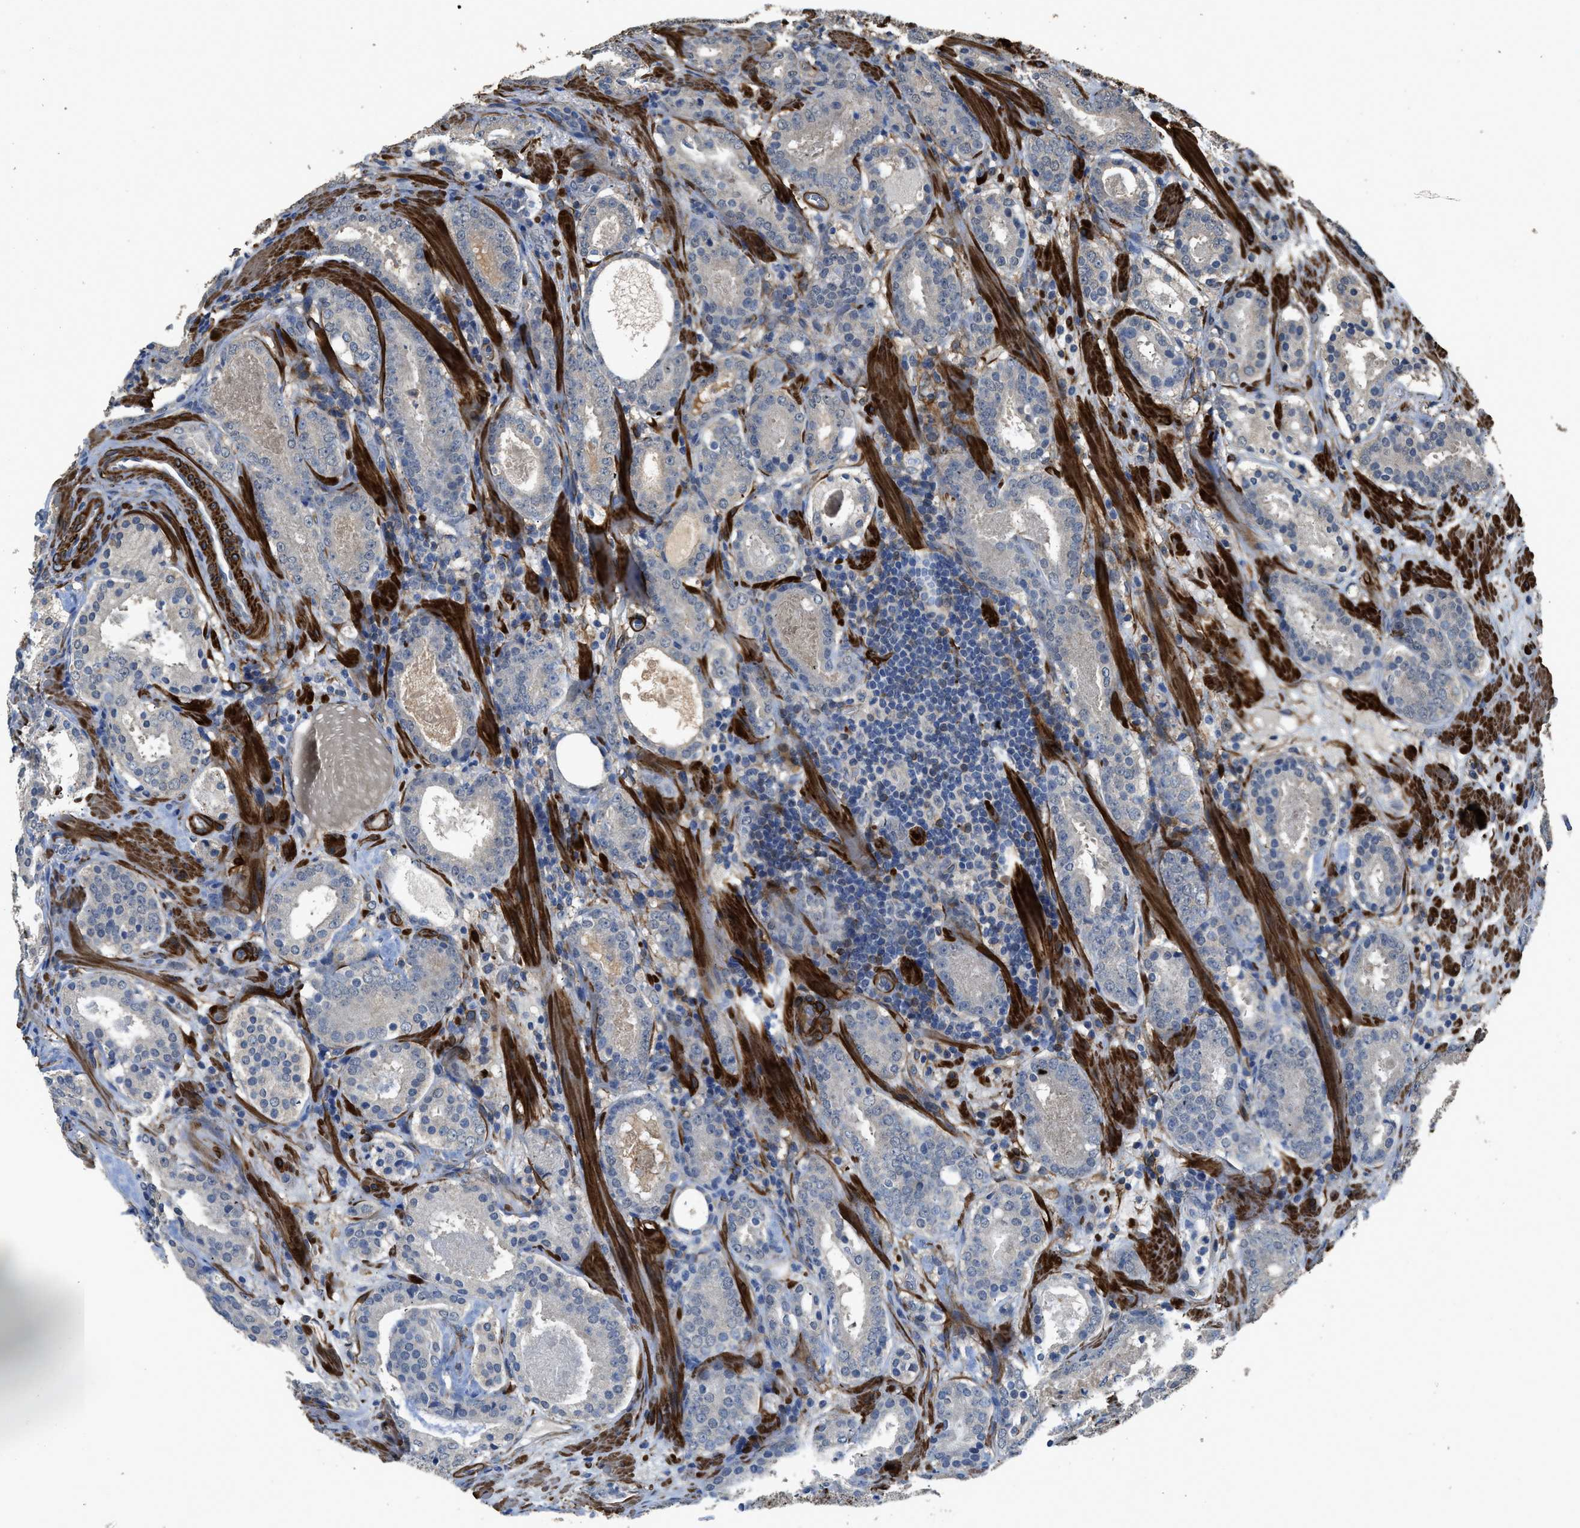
{"staining": {"intensity": "negative", "quantity": "none", "location": "none"}, "tissue": "prostate cancer", "cell_type": "Tumor cells", "image_type": "cancer", "snomed": [{"axis": "morphology", "description": "Adenocarcinoma, Low grade"}, {"axis": "topography", "description": "Prostate"}], "caption": "Tumor cells show no significant expression in prostate cancer (adenocarcinoma (low-grade)).", "gene": "SYNM", "patient": {"sex": "male", "age": 69}}